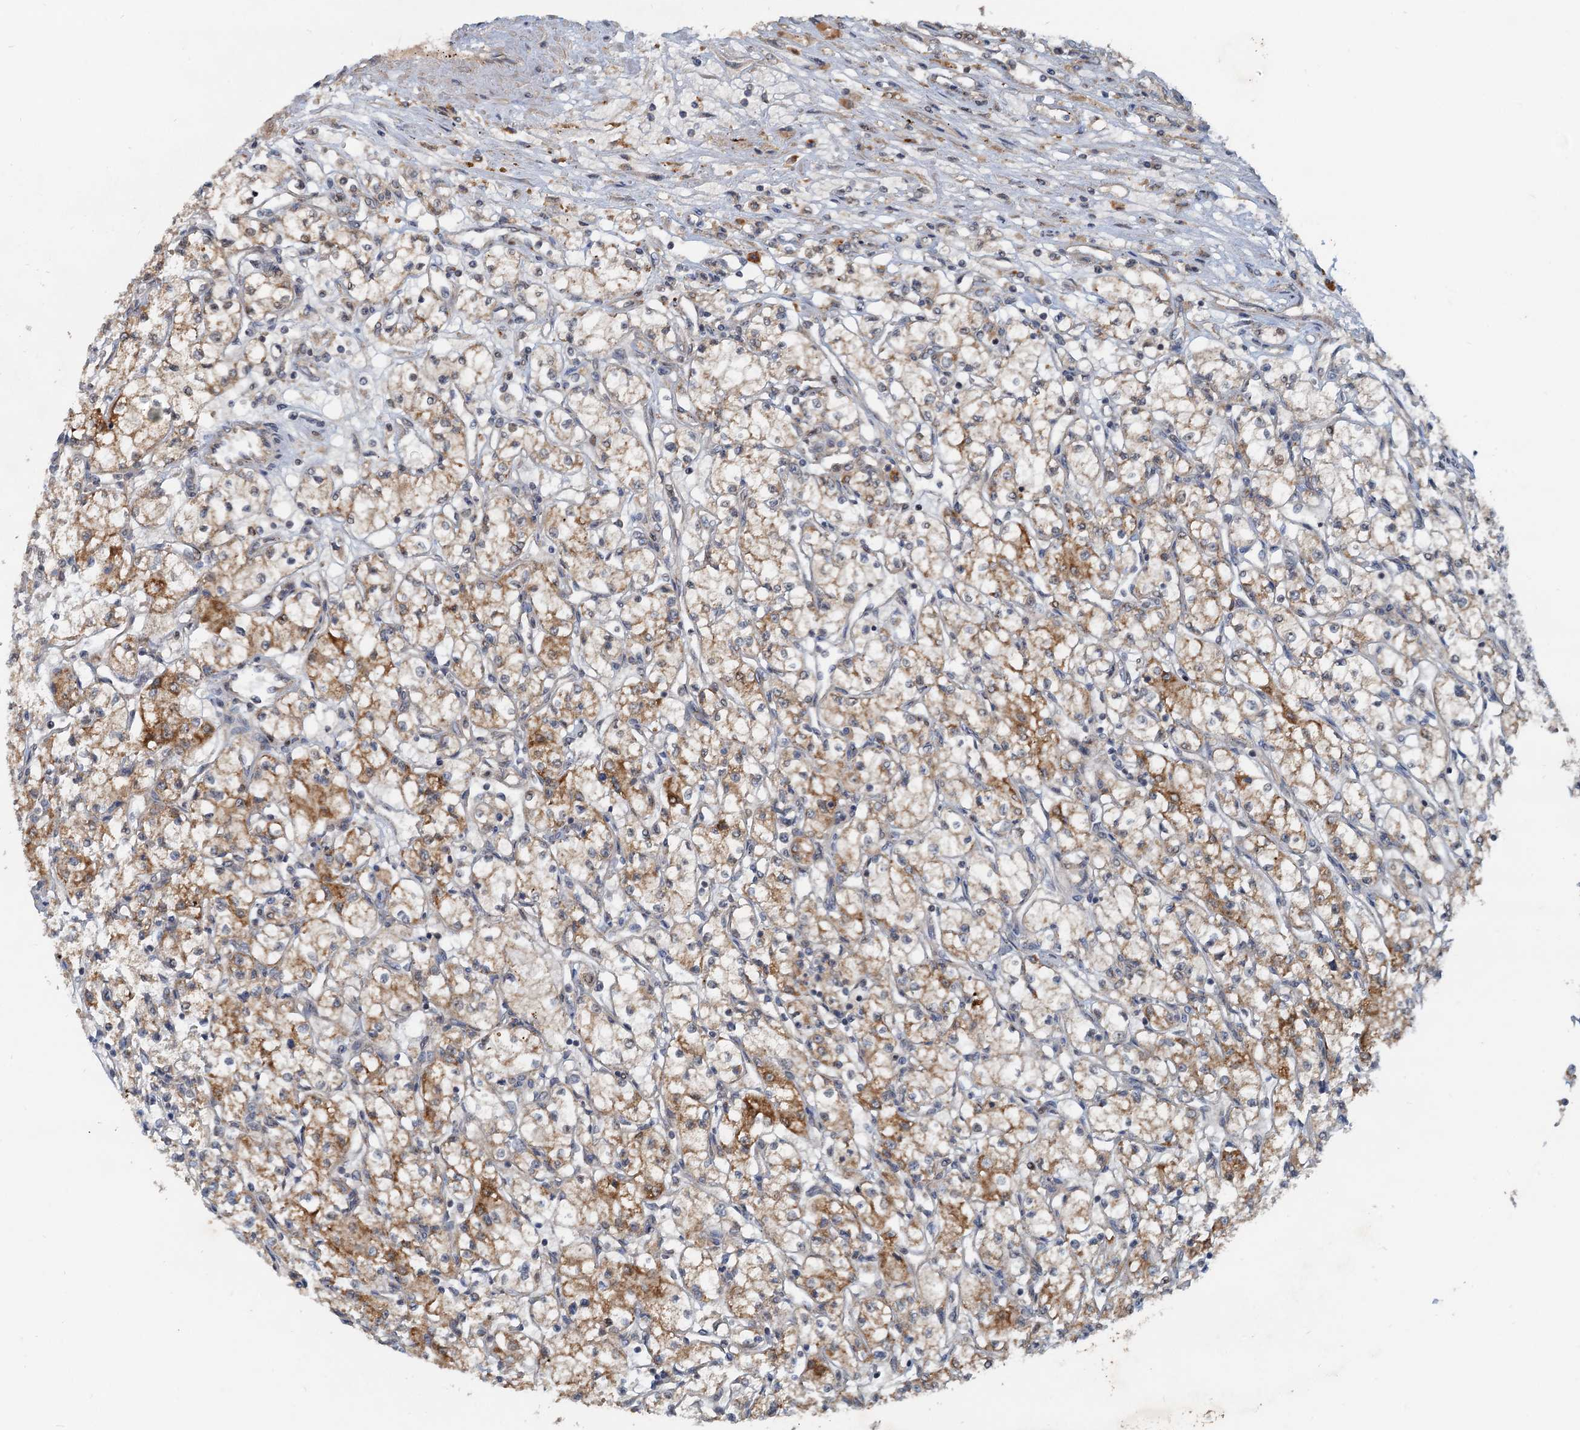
{"staining": {"intensity": "moderate", "quantity": "25%-75%", "location": "cytoplasmic/membranous"}, "tissue": "renal cancer", "cell_type": "Tumor cells", "image_type": "cancer", "snomed": [{"axis": "morphology", "description": "Adenocarcinoma, NOS"}, {"axis": "topography", "description": "Kidney"}], "caption": "There is medium levels of moderate cytoplasmic/membranous positivity in tumor cells of renal adenocarcinoma, as demonstrated by immunohistochemical staining (brown color).", "gene": "CEP68", "patient": {"sex": "male", "age": 59}}